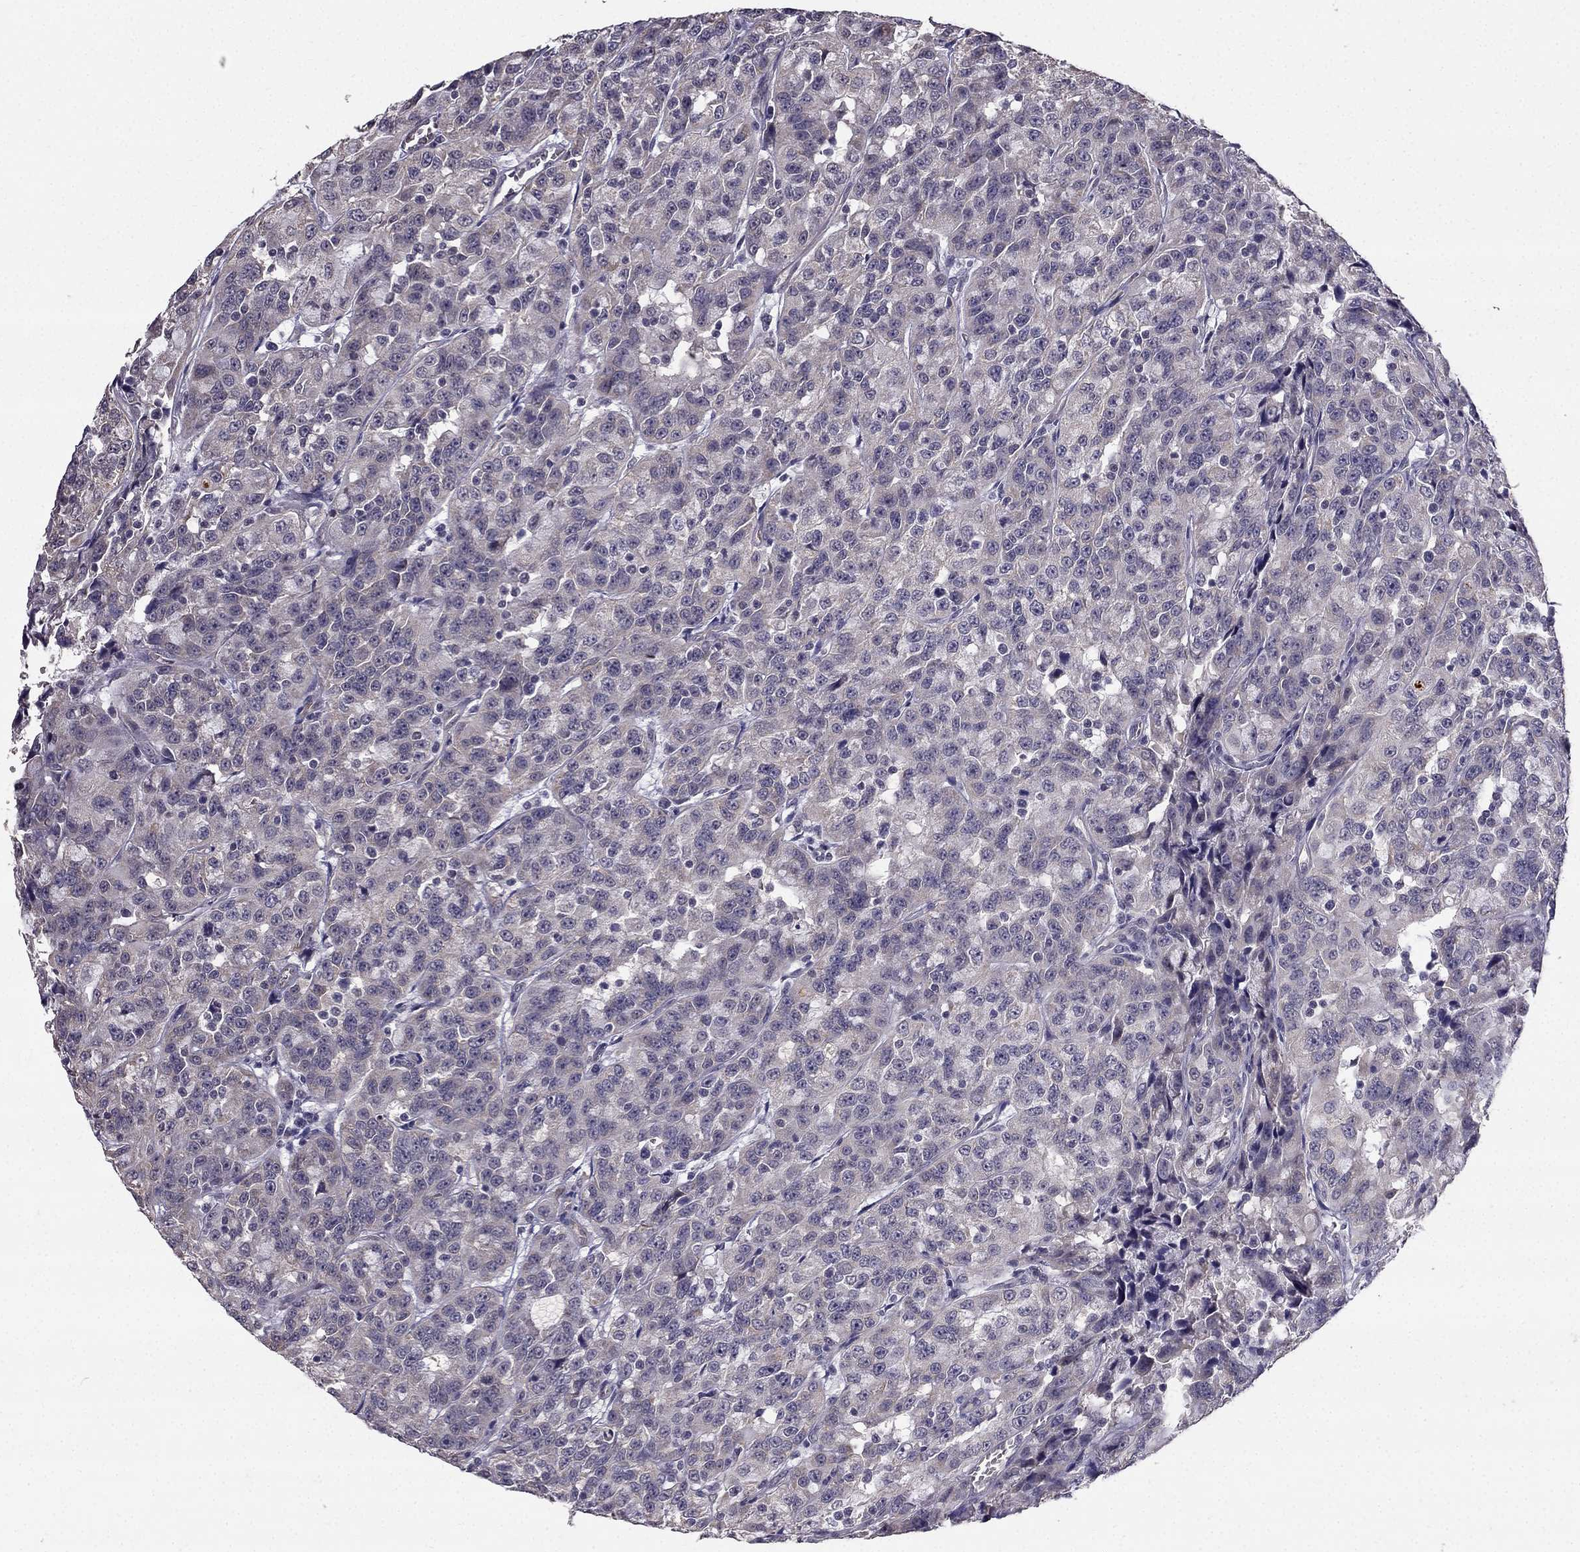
{"staining": {"intensity": "weak", "quantity": "<25%", "location": "cytoplasmic/membranous"}, "tissue": "urothelial cancer", "cell_type": "Tumor cells", "image_type": "cancer", "snomed": [{"axis": "morphology", "description": "Urothelial carcinoma, NOS"}, {"axis": "morphology", "description": "Urothelial carcinoma, High grade"}, {"axis": "topography", "description": "Urinary bladder"}], "caption": "An immunohistochemistry image of urothelial cancer is shown. There is no staining in tumor cells of urothelial cancer.", "gene": "TSPYL5", "patient": {"sex": "female", "age": 73}}